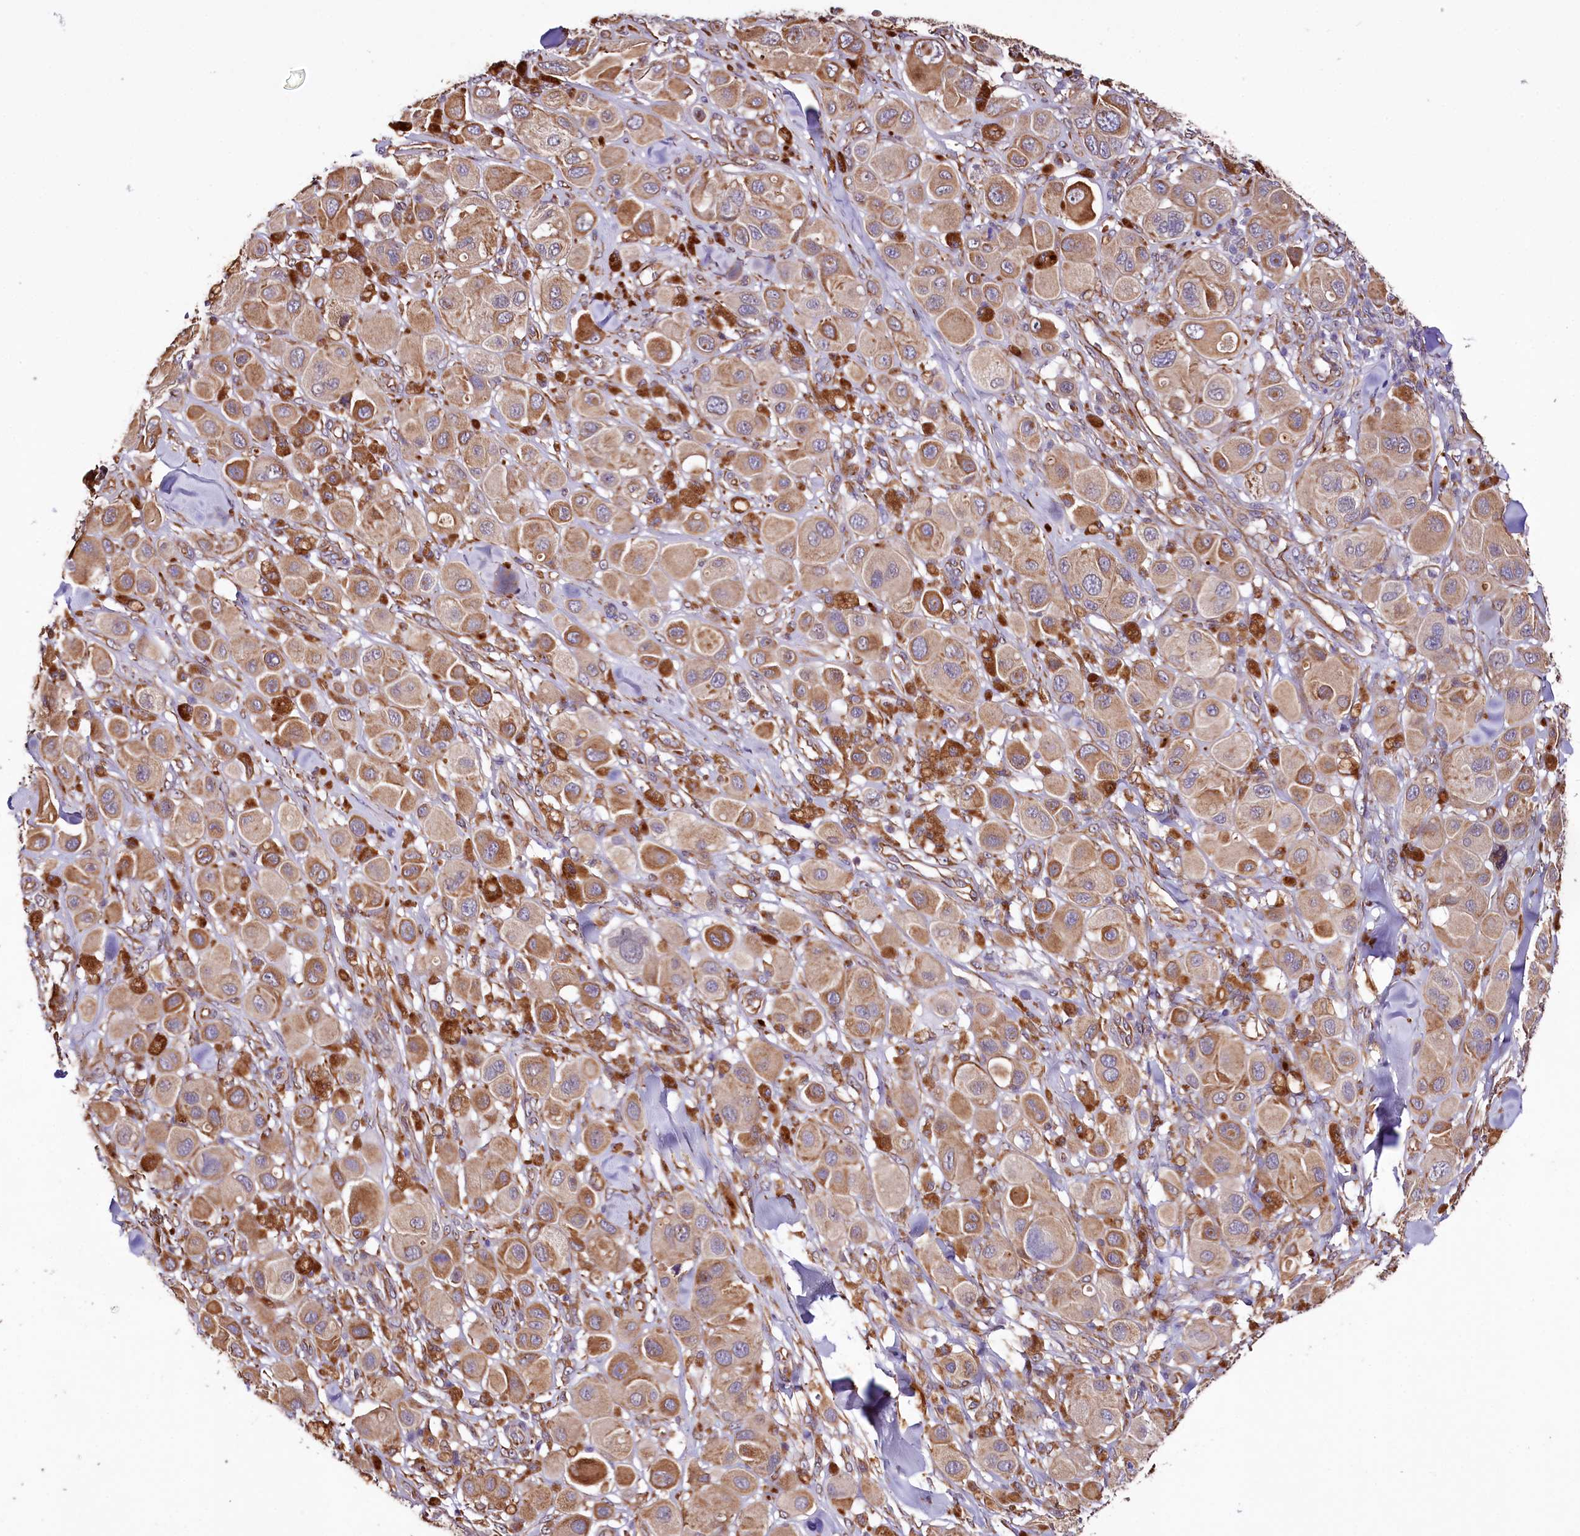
{"staining": {"intensity": "strong", "quantity": "25%-75%", "location": "cytoplasmic/membranous"}, "tissue": "melanoma", "cell_type": "Tumor cells", "image_type": "cancer", "snomed": [{"axis": "morphology", "description": "Malignant melanoma, Metastatic site"}, {"axis": "topography", "description": "Skin"}], "caption": "Malignant melanoma (metastatic site) was stained to show a protein in brown. There is high levels of strong cytoplasmic/membranous expression in about 25%-75% of tumor cells.", "gene": "TTC12", "patient": {"sex": "male", "age": 41}}